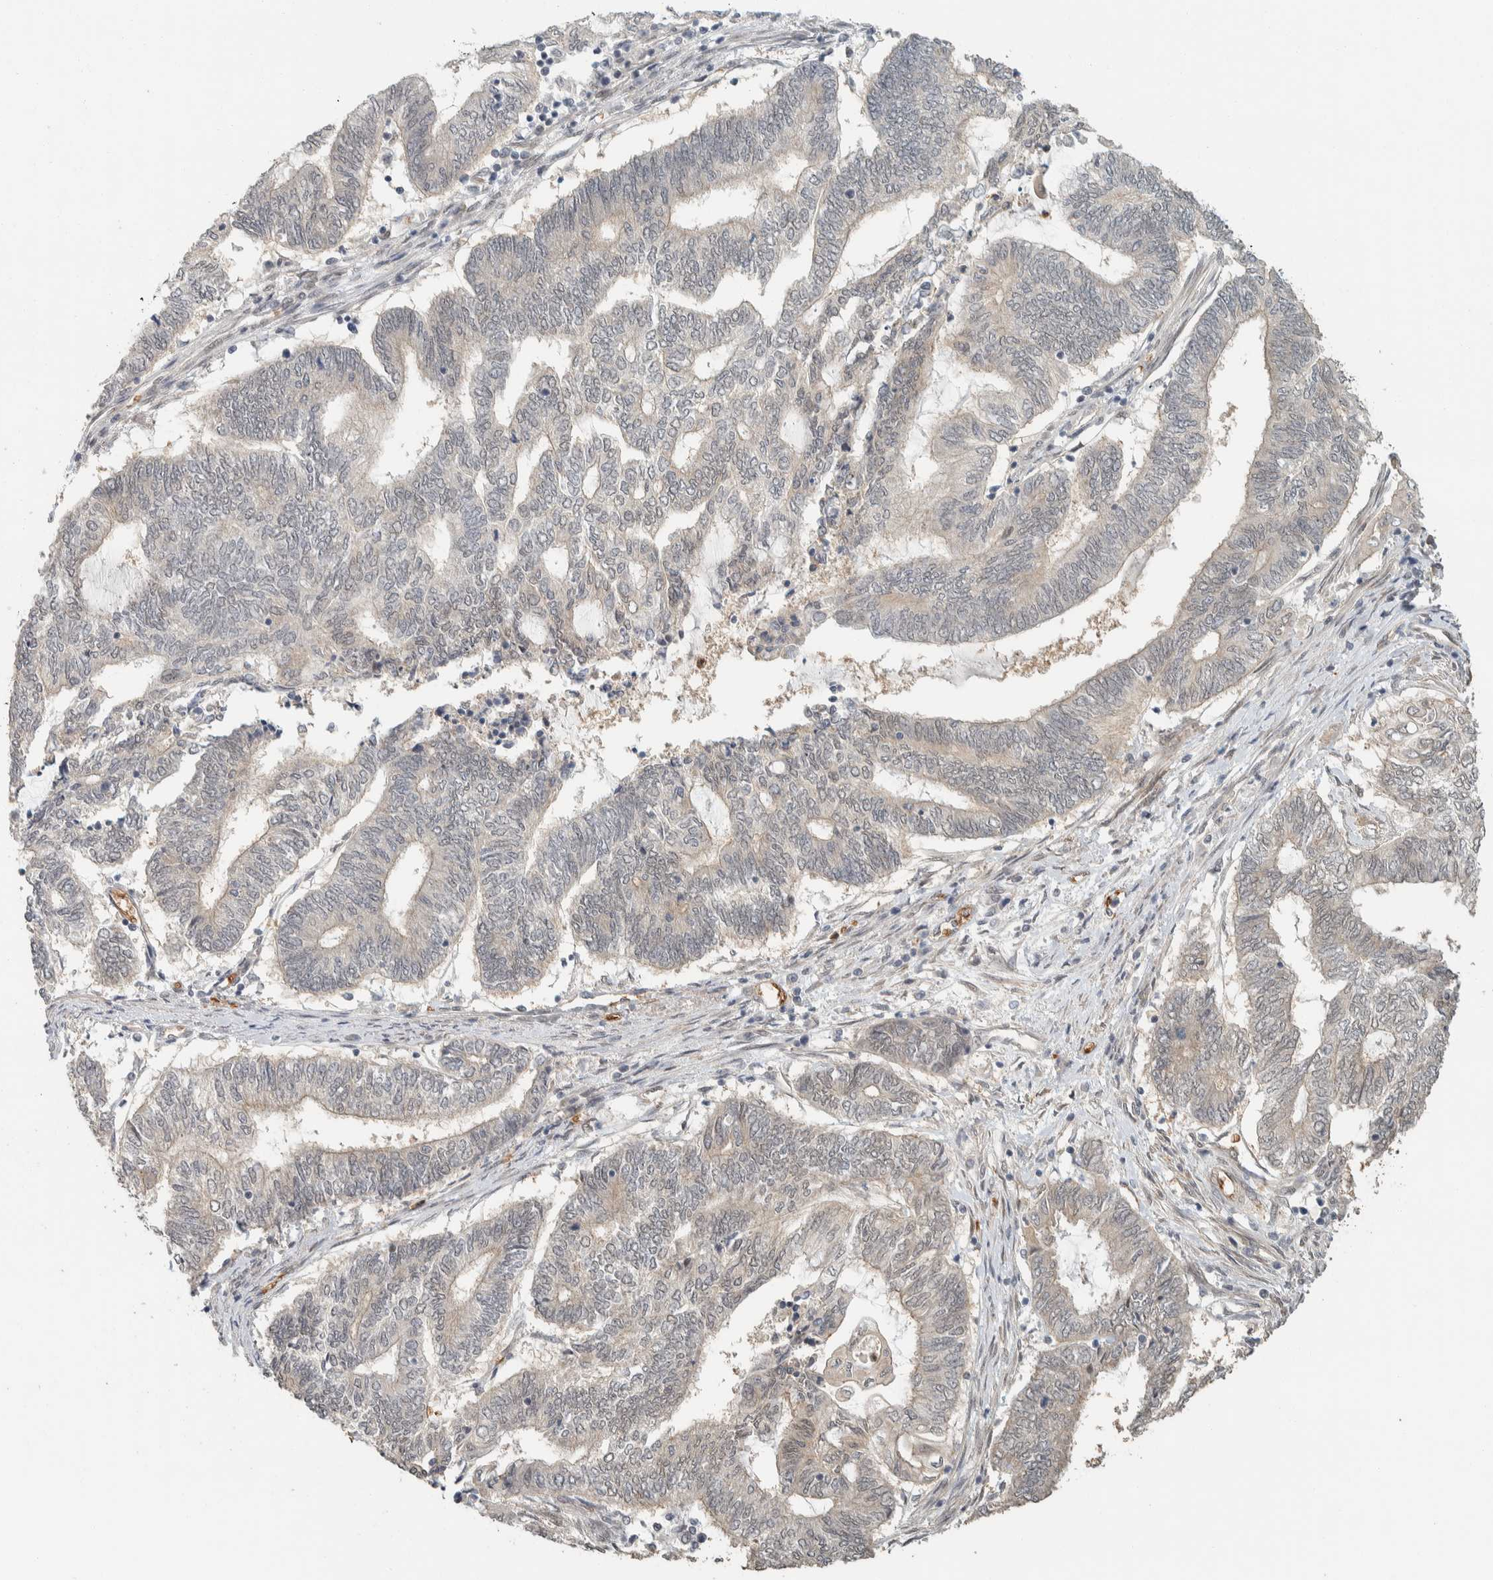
{"staining": {"intensity": "negative", "quantity": "none", "location": "none"}, "tissue": "endometrial cancer", "cell_type": "Tumor cells", "image_type": "cancer", "snomed": [{"axis": "morphology", "description": "Adenocarcinoma, NOS"}, {"axis": "topography", "description": "Uterus"}, {"axis": "topography", "description": "Endometrium"}], "caption": "Immunohistochemistry (IHC) of human endometrial cancer (adenocarcinoma) displays no positivity in tumor cells.", "gene": "ZBTB2", "patient": {"sex": "female", "age": 70}}